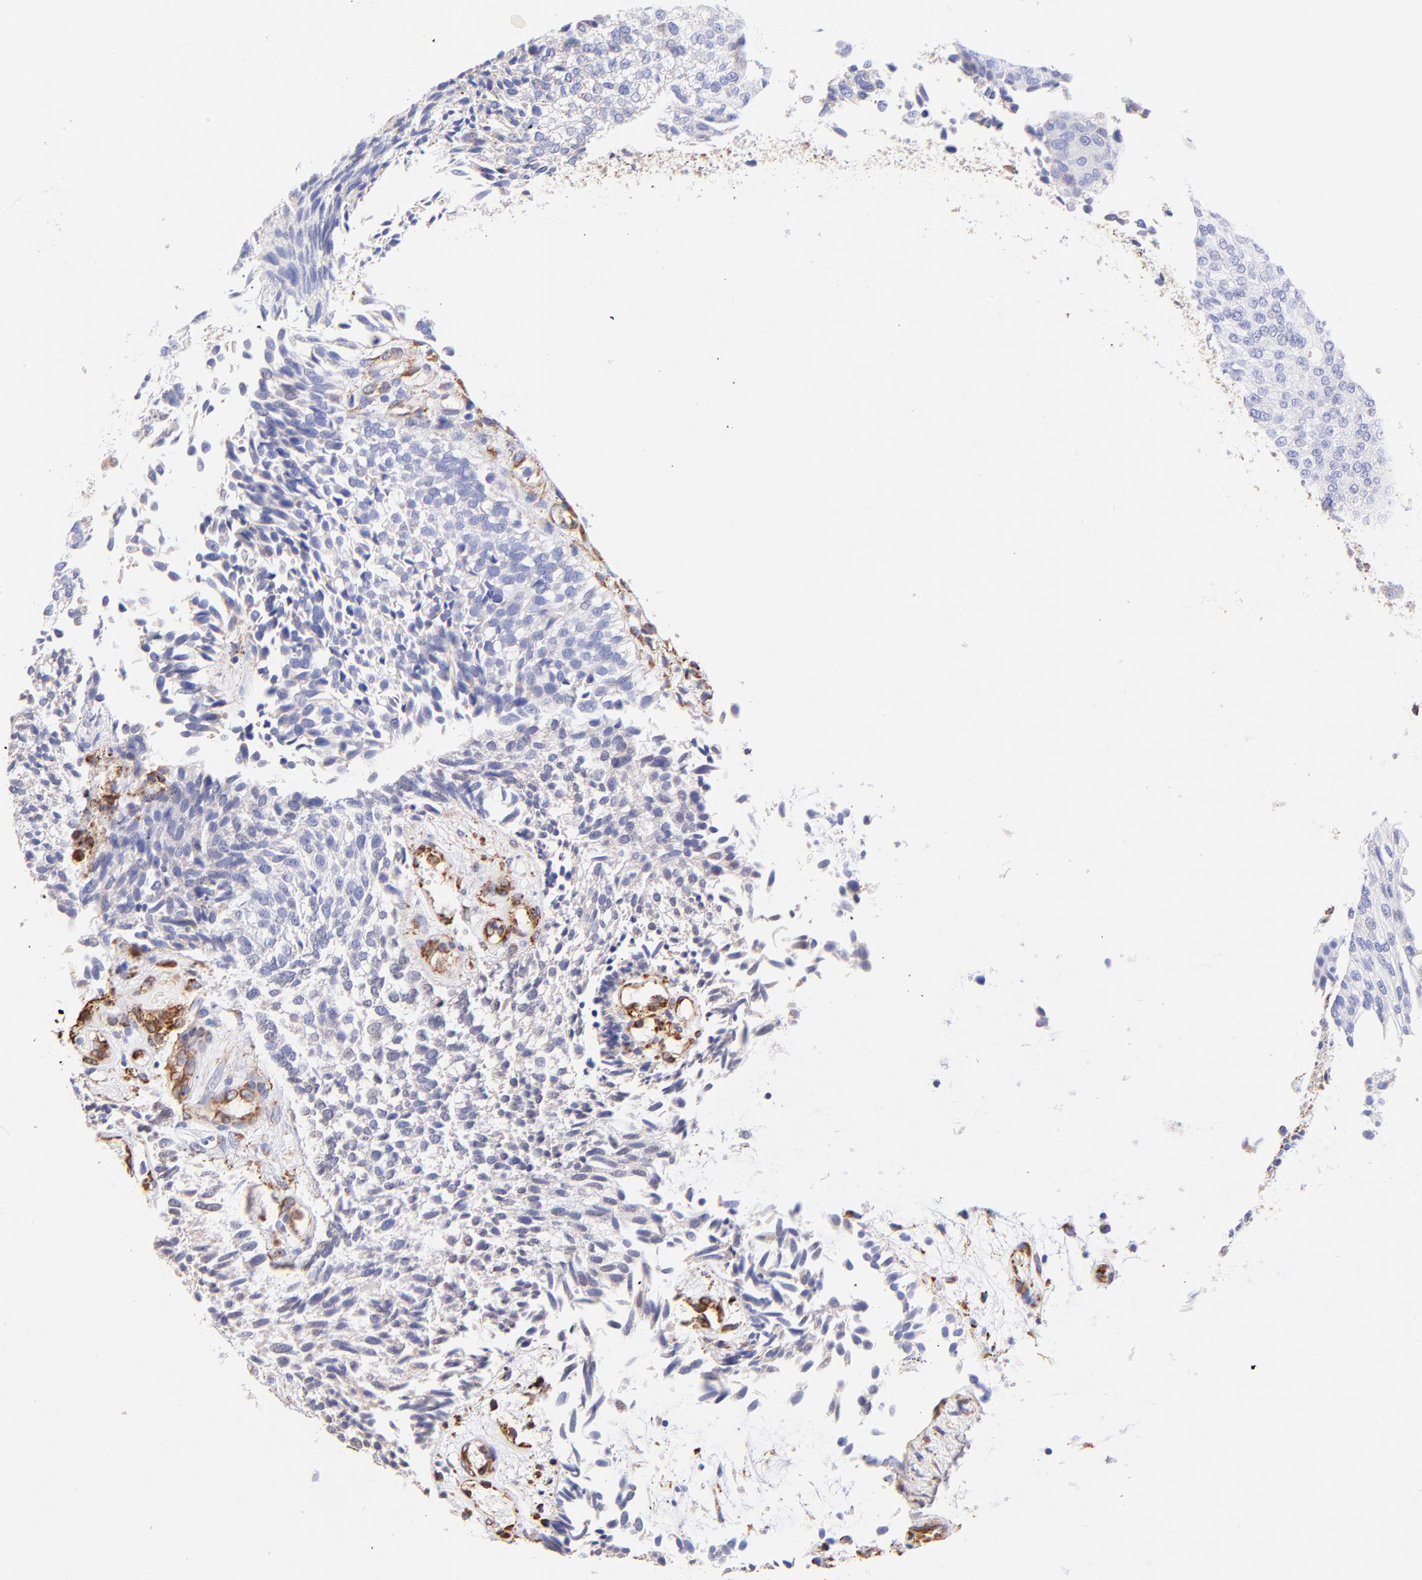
{"staining": {"intensity": "negative", "quantity": "none", "location": "none"}, "tissue": "urothelial cancer", "cell_type": "Tumor cells", "image_type": "cancer", "snomed": [{"axis": "morphology", "description": "Urothelial carcinoma, Low grade"}, {"axis": "topography", "description": "Urinary bladder"}], "caption": "Immunohistochemical staining of urothelial cancer displays no significant expression in tumor cells.", "gene": "SPARC", "patient": {"sex": "male", "age": 84}}